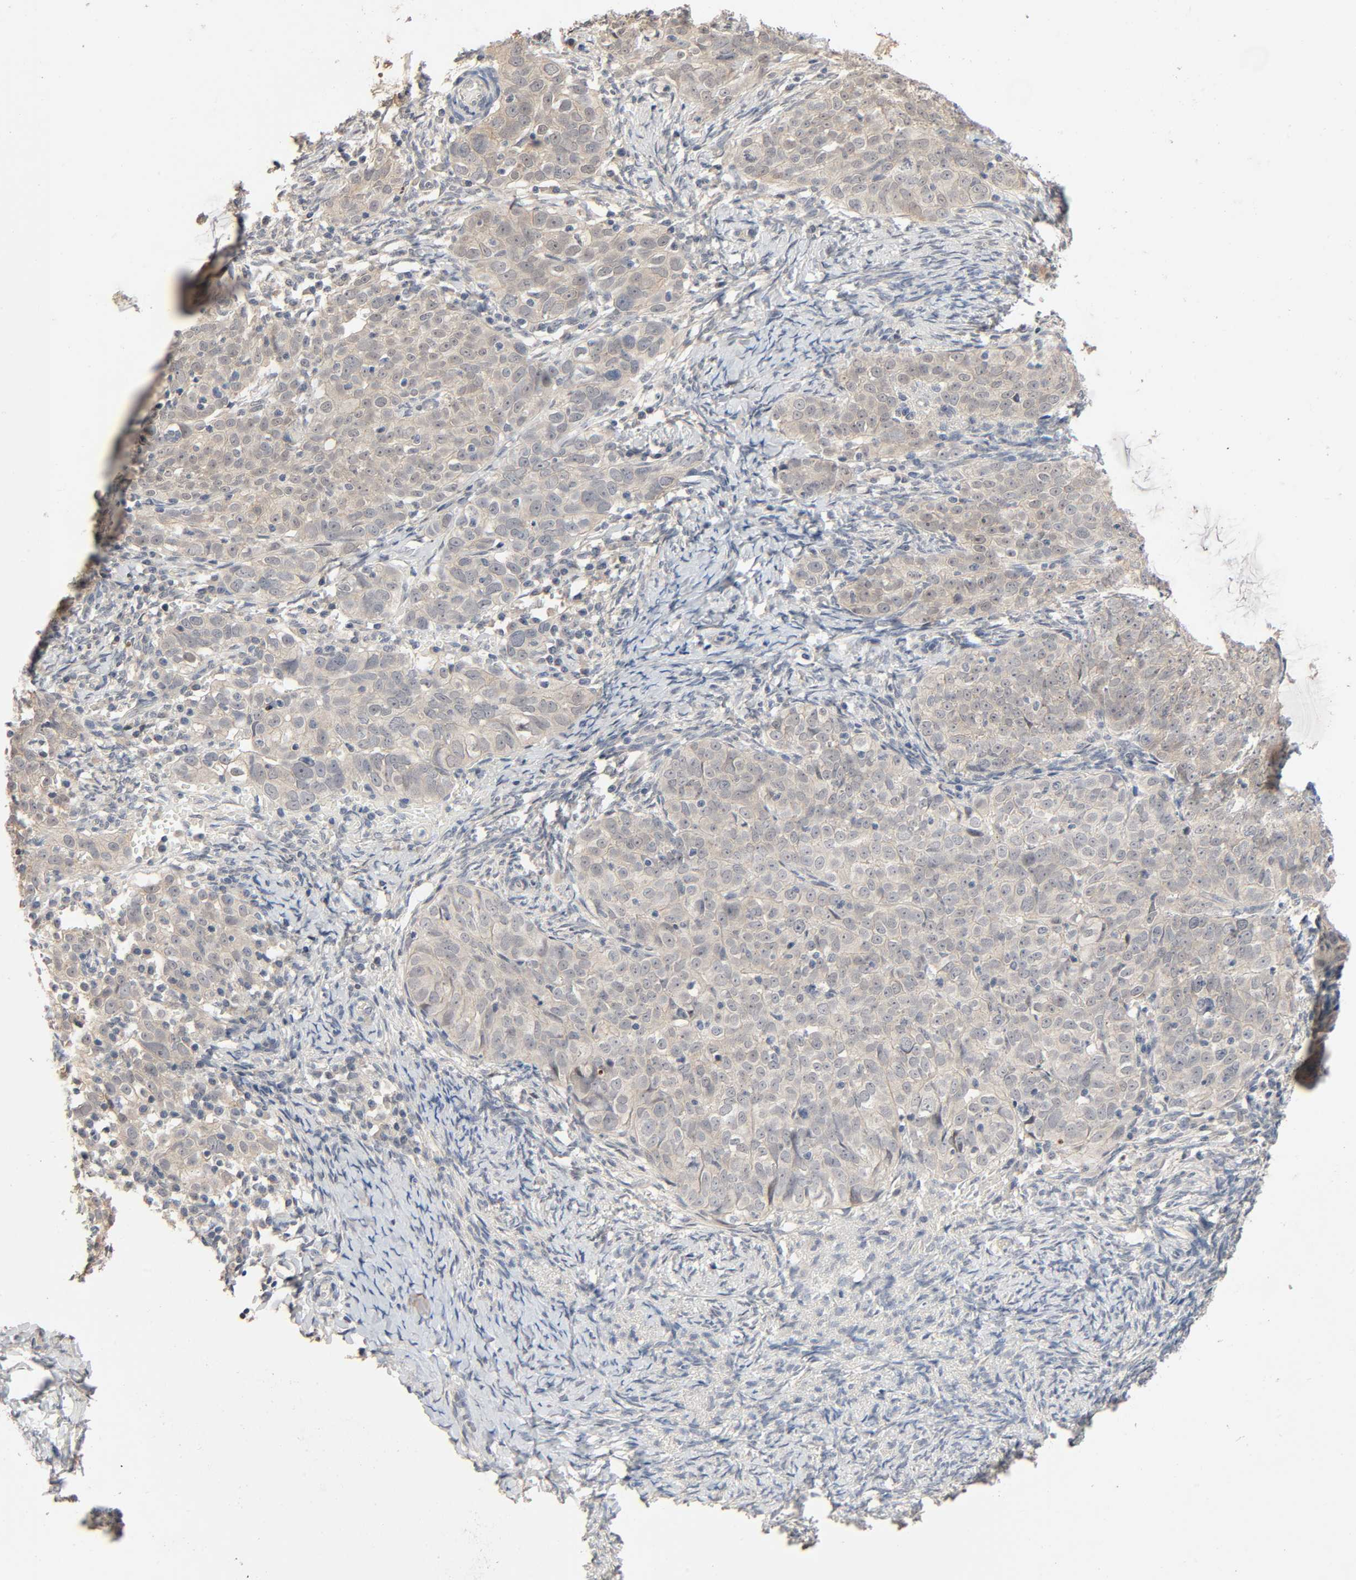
{"staining": {"intensity": "weak", "quantity": "25%-75%", "location": "cytoplasmic/membranous"}, "tissue": "ovarian cancer", "cell_type": "Tumor cells", "image_type": "cancer", "snomed": [{"axis": "morphology", "description": "Normal tissue, NOS"}, {"axis": "morphology", "description": "Cystadenocarcinoma, serous, NOS"}, {"axis": "topography", "description": "Ovary"}], "caption": "Tumor cells show weak cytoplasmic/membranous expression in about 25%-75% of cells in ovarian cancer (serous cystadenocarcinoma).", "gene": "MAGEA8", "patient": {"sex": "female", "age": 62}}